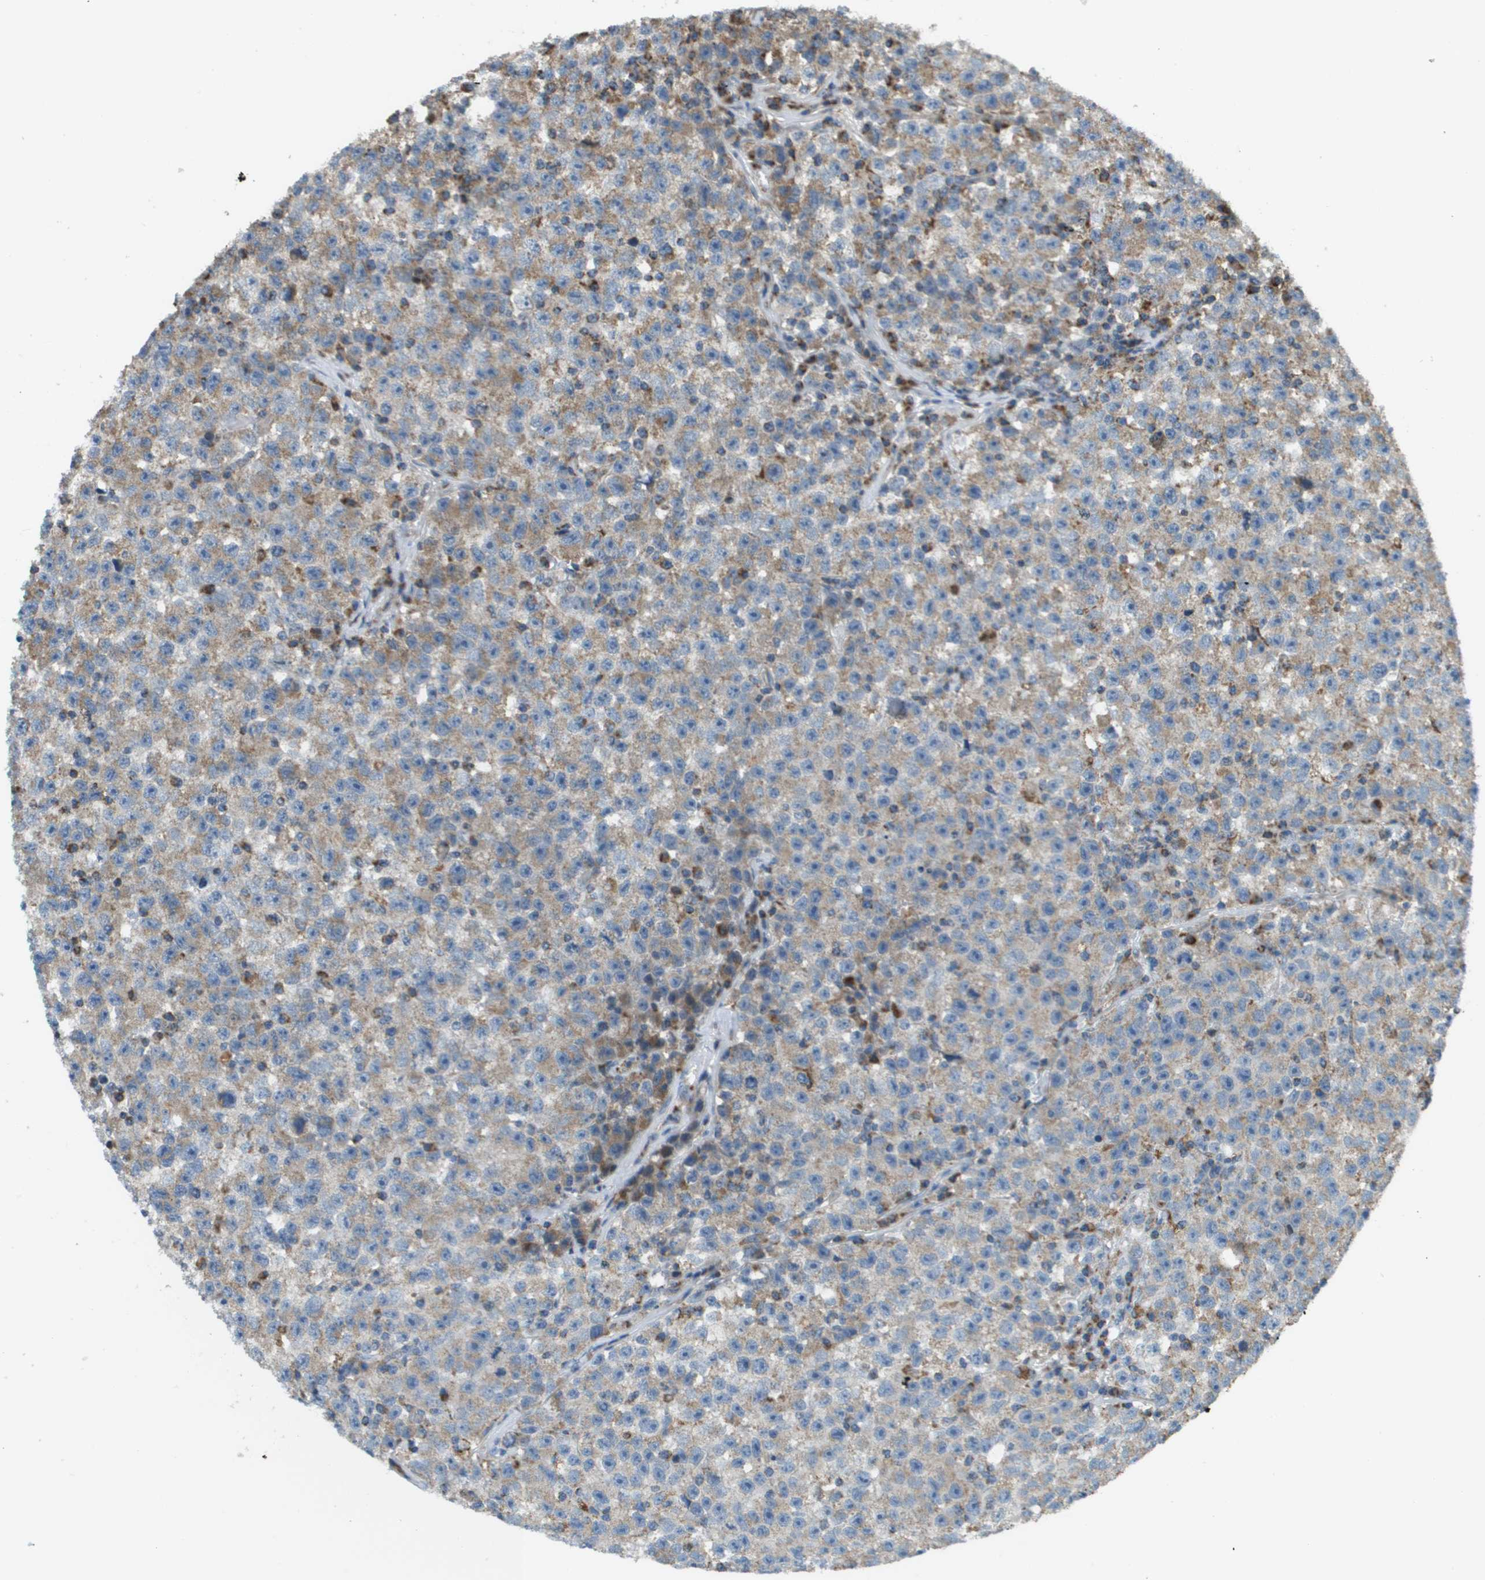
{"staining": {"intensity": "weak", "quantity": ">75%", "location": "cytoplasmic/membranous"}, "tissue": "testis cancer", "cell_type": "Tumor cells", "image_type": "cancer", "snomed": [{"axis": "morphology", "description": "Seminoma, NOS"}, {"axis": "topography", "description": "Testis"}], "caption": "Human testis cancer (seminoma) stained for a protein (brown) displays weak cytoplasmic/membranous positive staining in about >75% of tumor cells.", "gene": "NRK", "patient": {"sex": "male", "age": 22}}